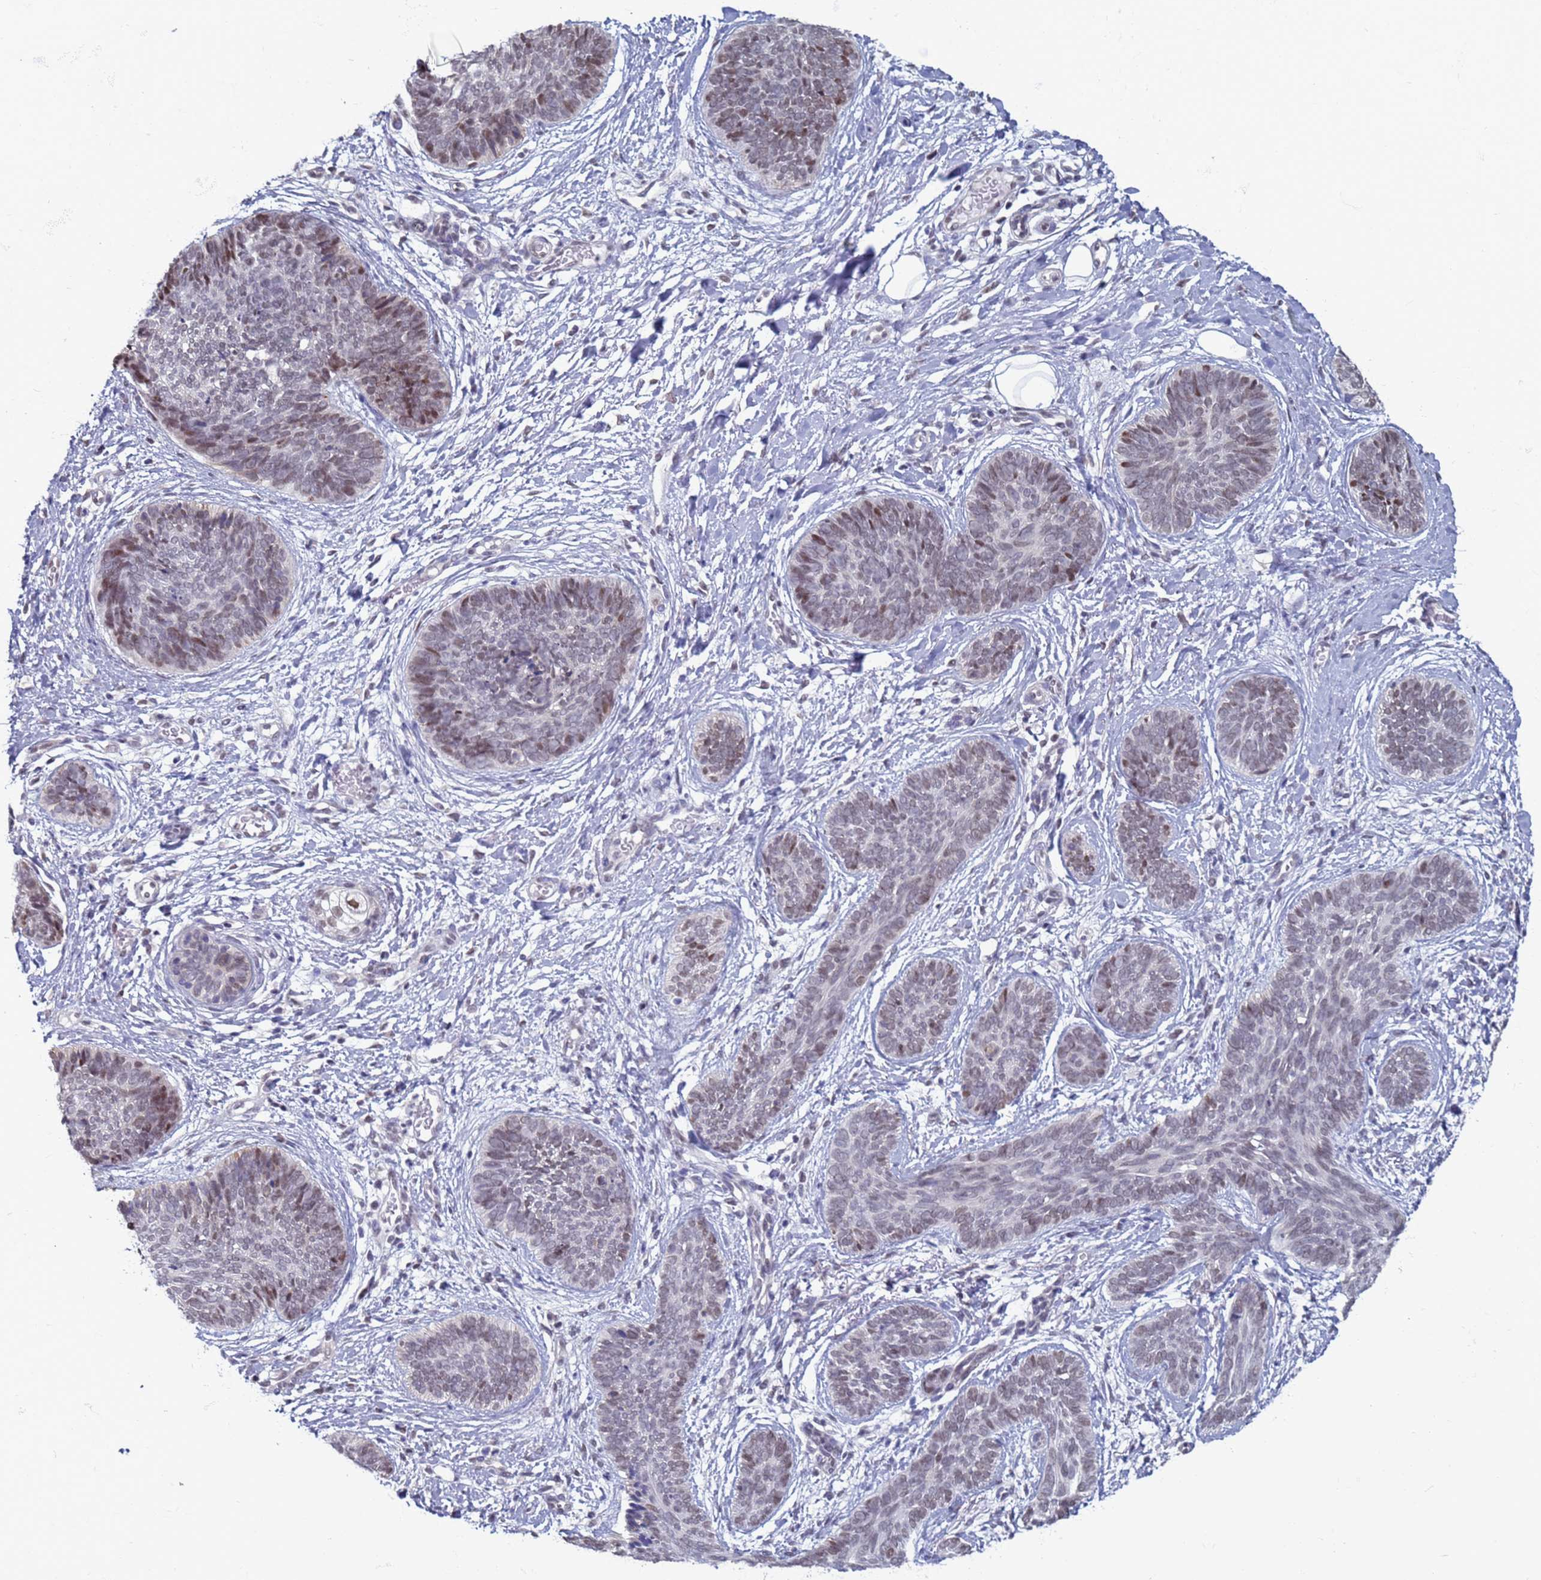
{"staining": {"intensity": "moderate", "quantity": "<25%", "location": "nuclear"}, "tissue": "skin cancer", "cell_type": "Tumor cells", "image_type": "cancer", "snomed": [{"axis": "morphology", "description": "Basal cell carcinoma"}, {"axis": "topography", "description": "Skin"}], "caption": "This micrograph shows immunohistochemistry (IHC) staining of human skin cancer (basal cell carcinoma), with low moderate nuclear expression in approximately <25% of tumor cells.", "gene": "SAE1", "patient": {"sex": "female", "age": 81}}